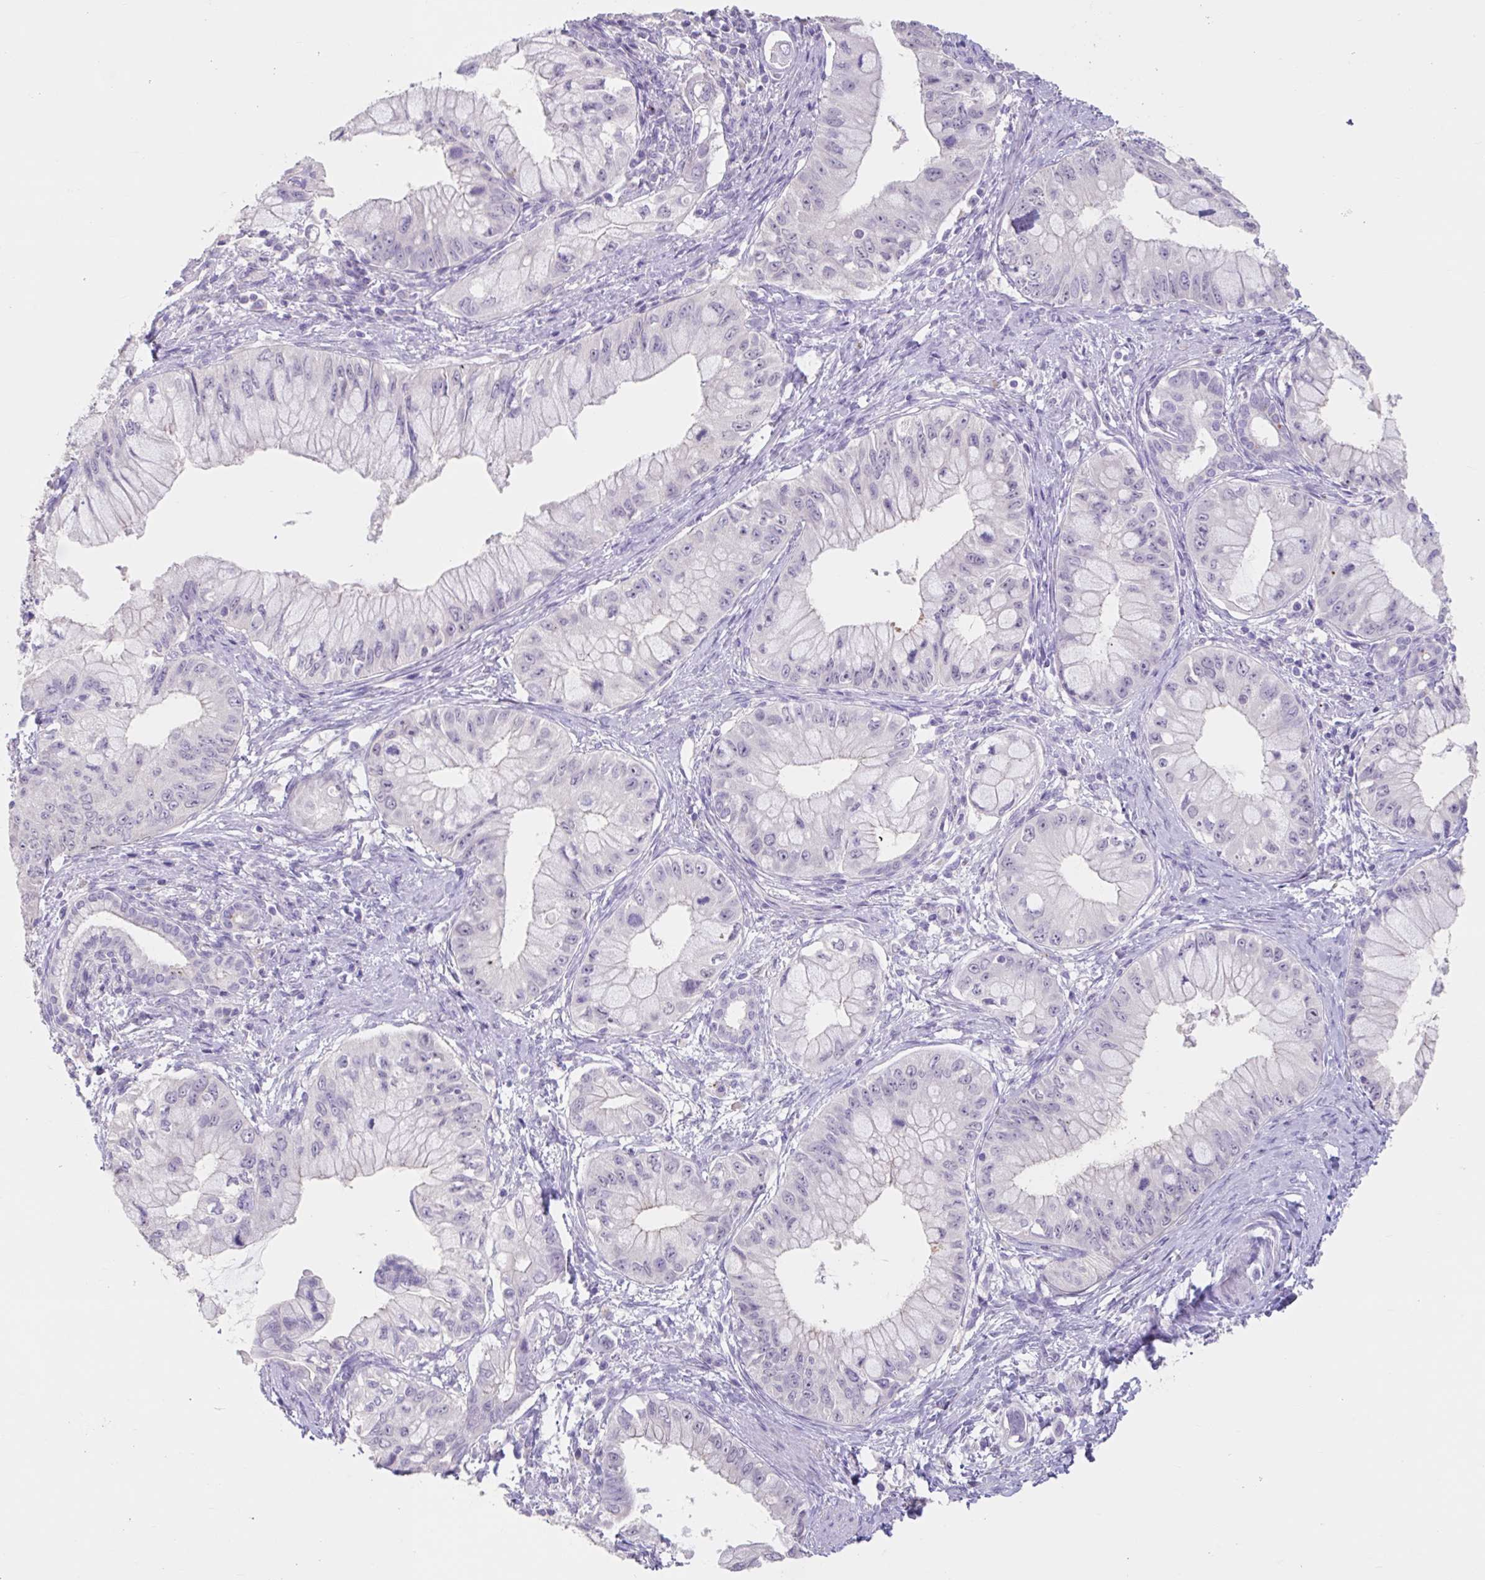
{"staining": {"intensity": "negative", "quantity": "none", "location": "none"}, "tissue": "pancreatic cancer", "cell_type": "Tumor cells", "image_type": "cancer", "snomed": [{"axis": "morphology", "description": "Adenocarcinoma, NOS"}, {"axis": "topography", "description": "Pancreas"}], "caption": "High power microscopy micrograph of an immunohistochemistry (IHC) micrograph of pancreatic cancer (adenocarcinoma), revealing no significant positivity in tumor cells.", "gene": "GPR162", "patient": {"sex": "male", "age": 48}}